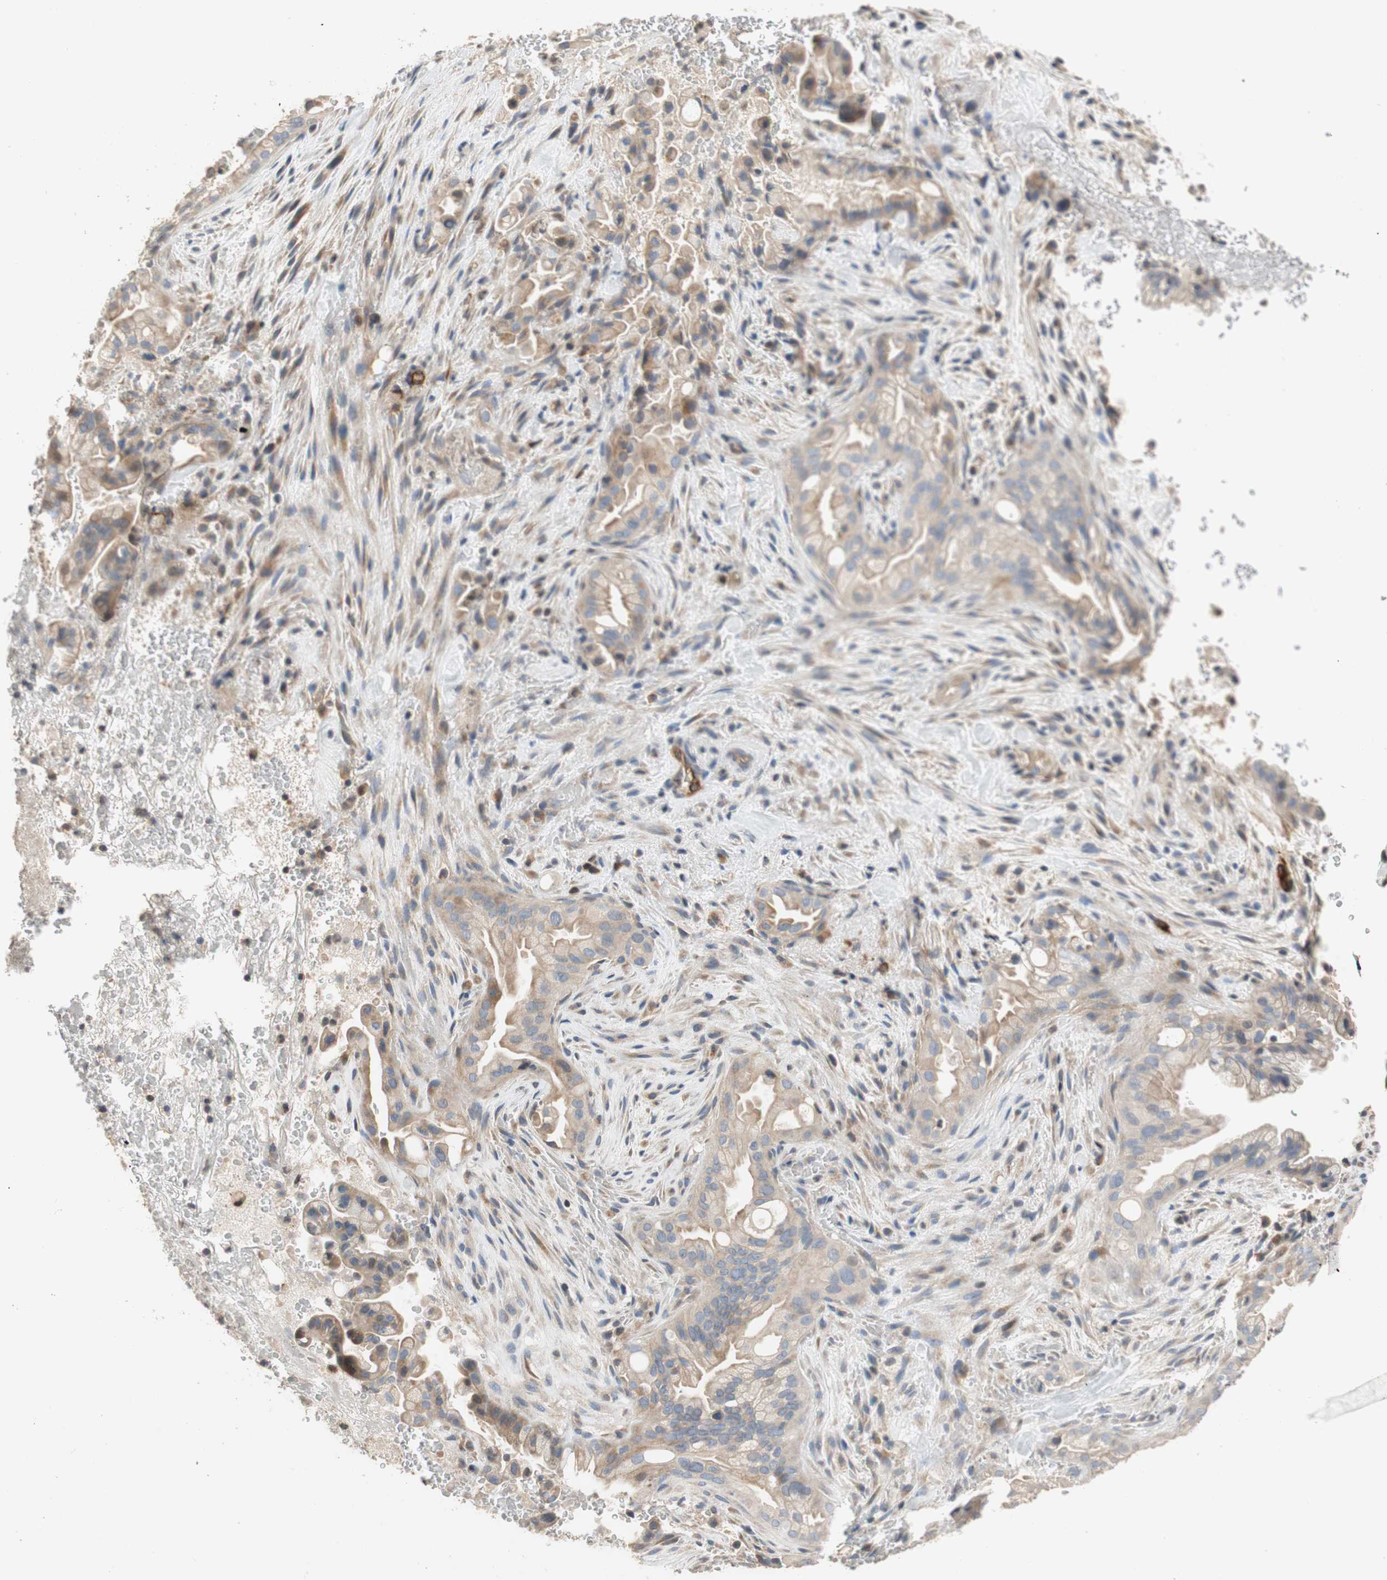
{"staining": {"intensity": "weak", "quantity": ">75%", "location": "cytoplasmic/membranous"}, "tissue": "liver cancer", "cell_type": "Tumor cells", "image_type": "cancer", "snomed": [{"axis": "morphology", "description": "Cholangiocarcinoma"}, {"axis": "topography", "description": "Liver"}], "caption": "This image displays IHC staining of liver cancer (cholangiocarcinoma), with low weak cytoplasmic/membranous expression in approximately >75% of tumor cells.", "gene": "ALPL", "patient": {"sex": "female", "age": 68}}